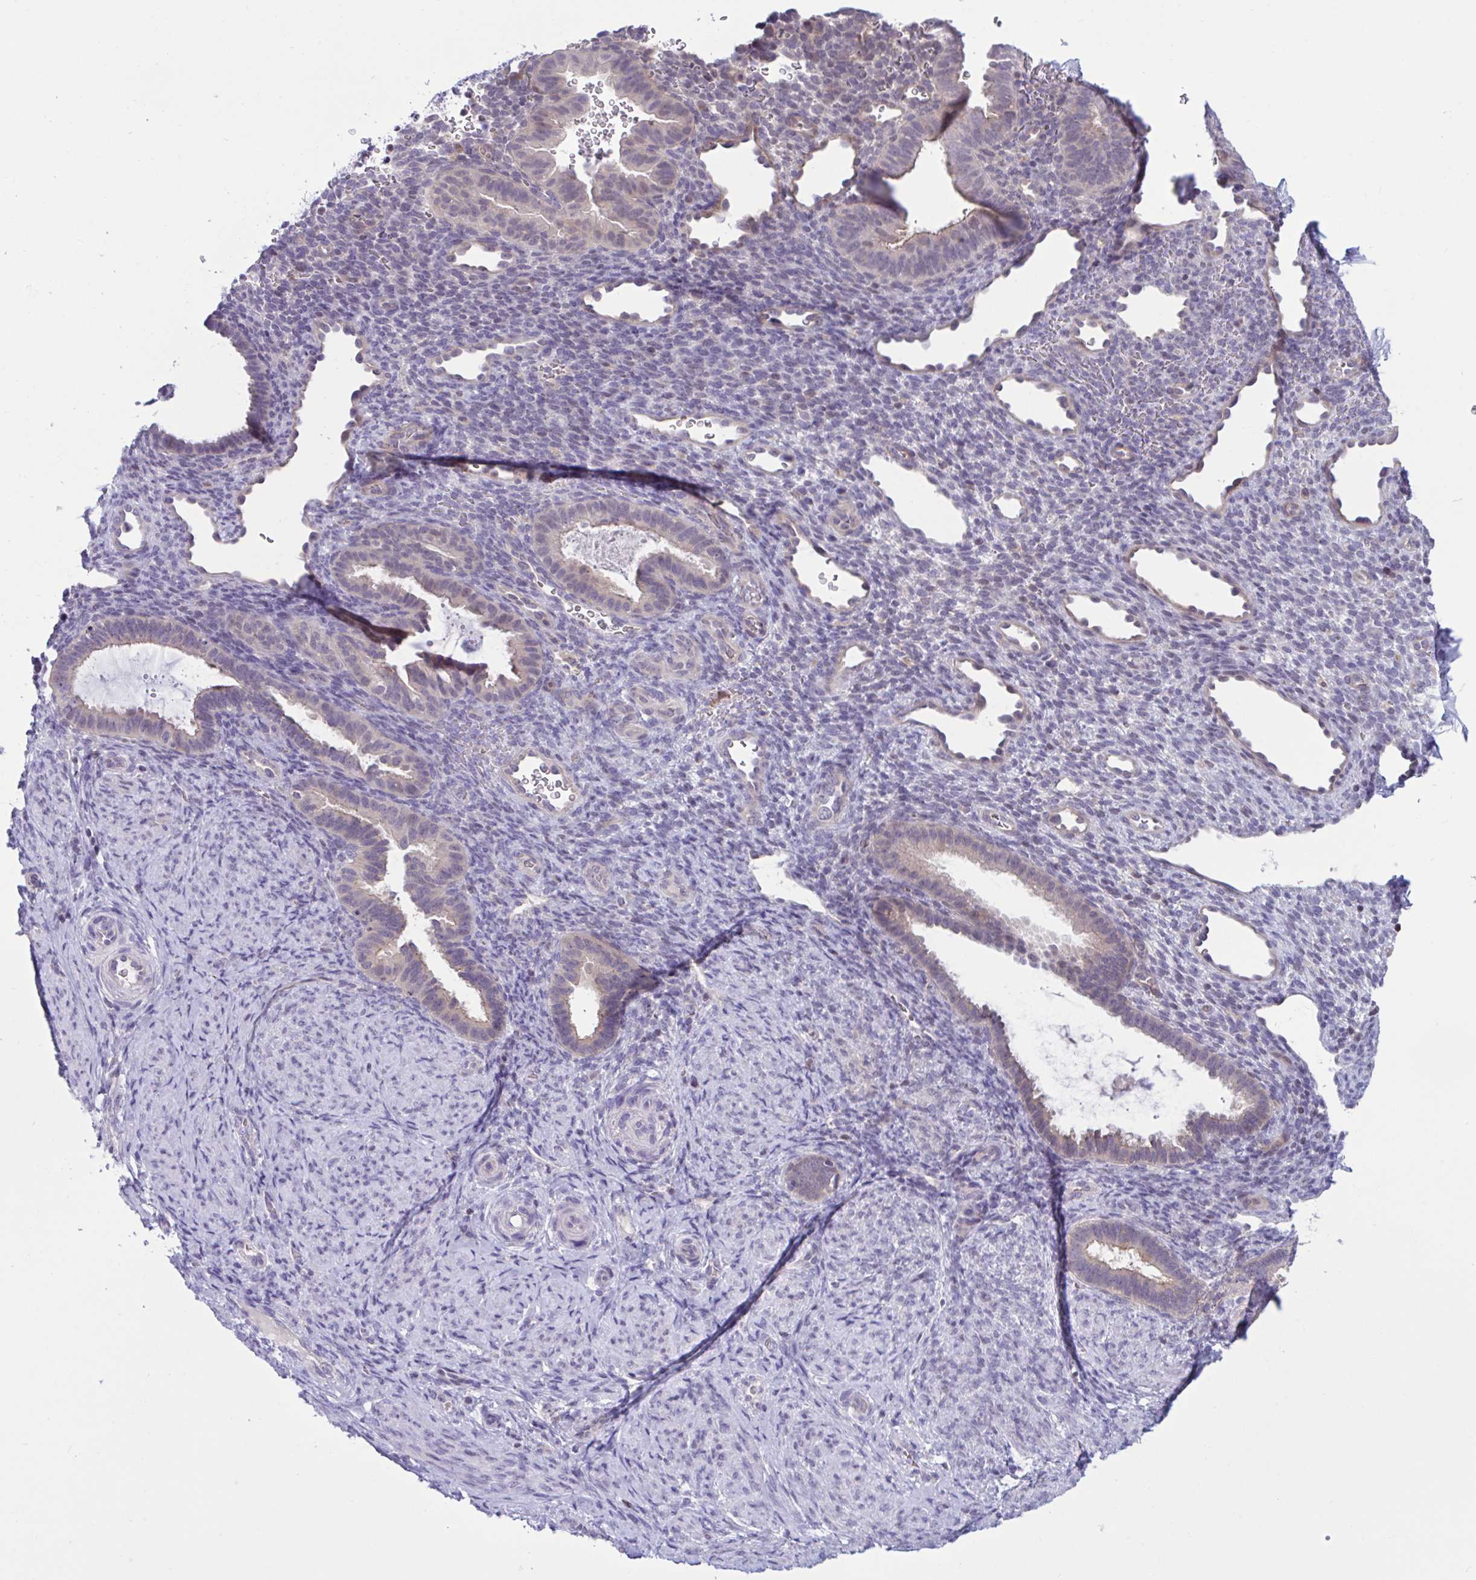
{"staining": {"intensity": "negative", "quantity": "none", "location": "none"}, "tissue": "endometrium", "cell_type": "Cells in endometrial stroma", "image_type": "normal", "snomed": [{"axis": "morphology", "description": "Normal tissue, NOS"}, {"axis": "topography", "description": "Endometrium"}], "caption": "Immunohistochemistry photomicrograph of normal endometrium stained for a protein (brown), which reveals no expression in cells in endometrial stroma.", "gene": "SNX11", "patient": {"sex": "female", "age": 34}}